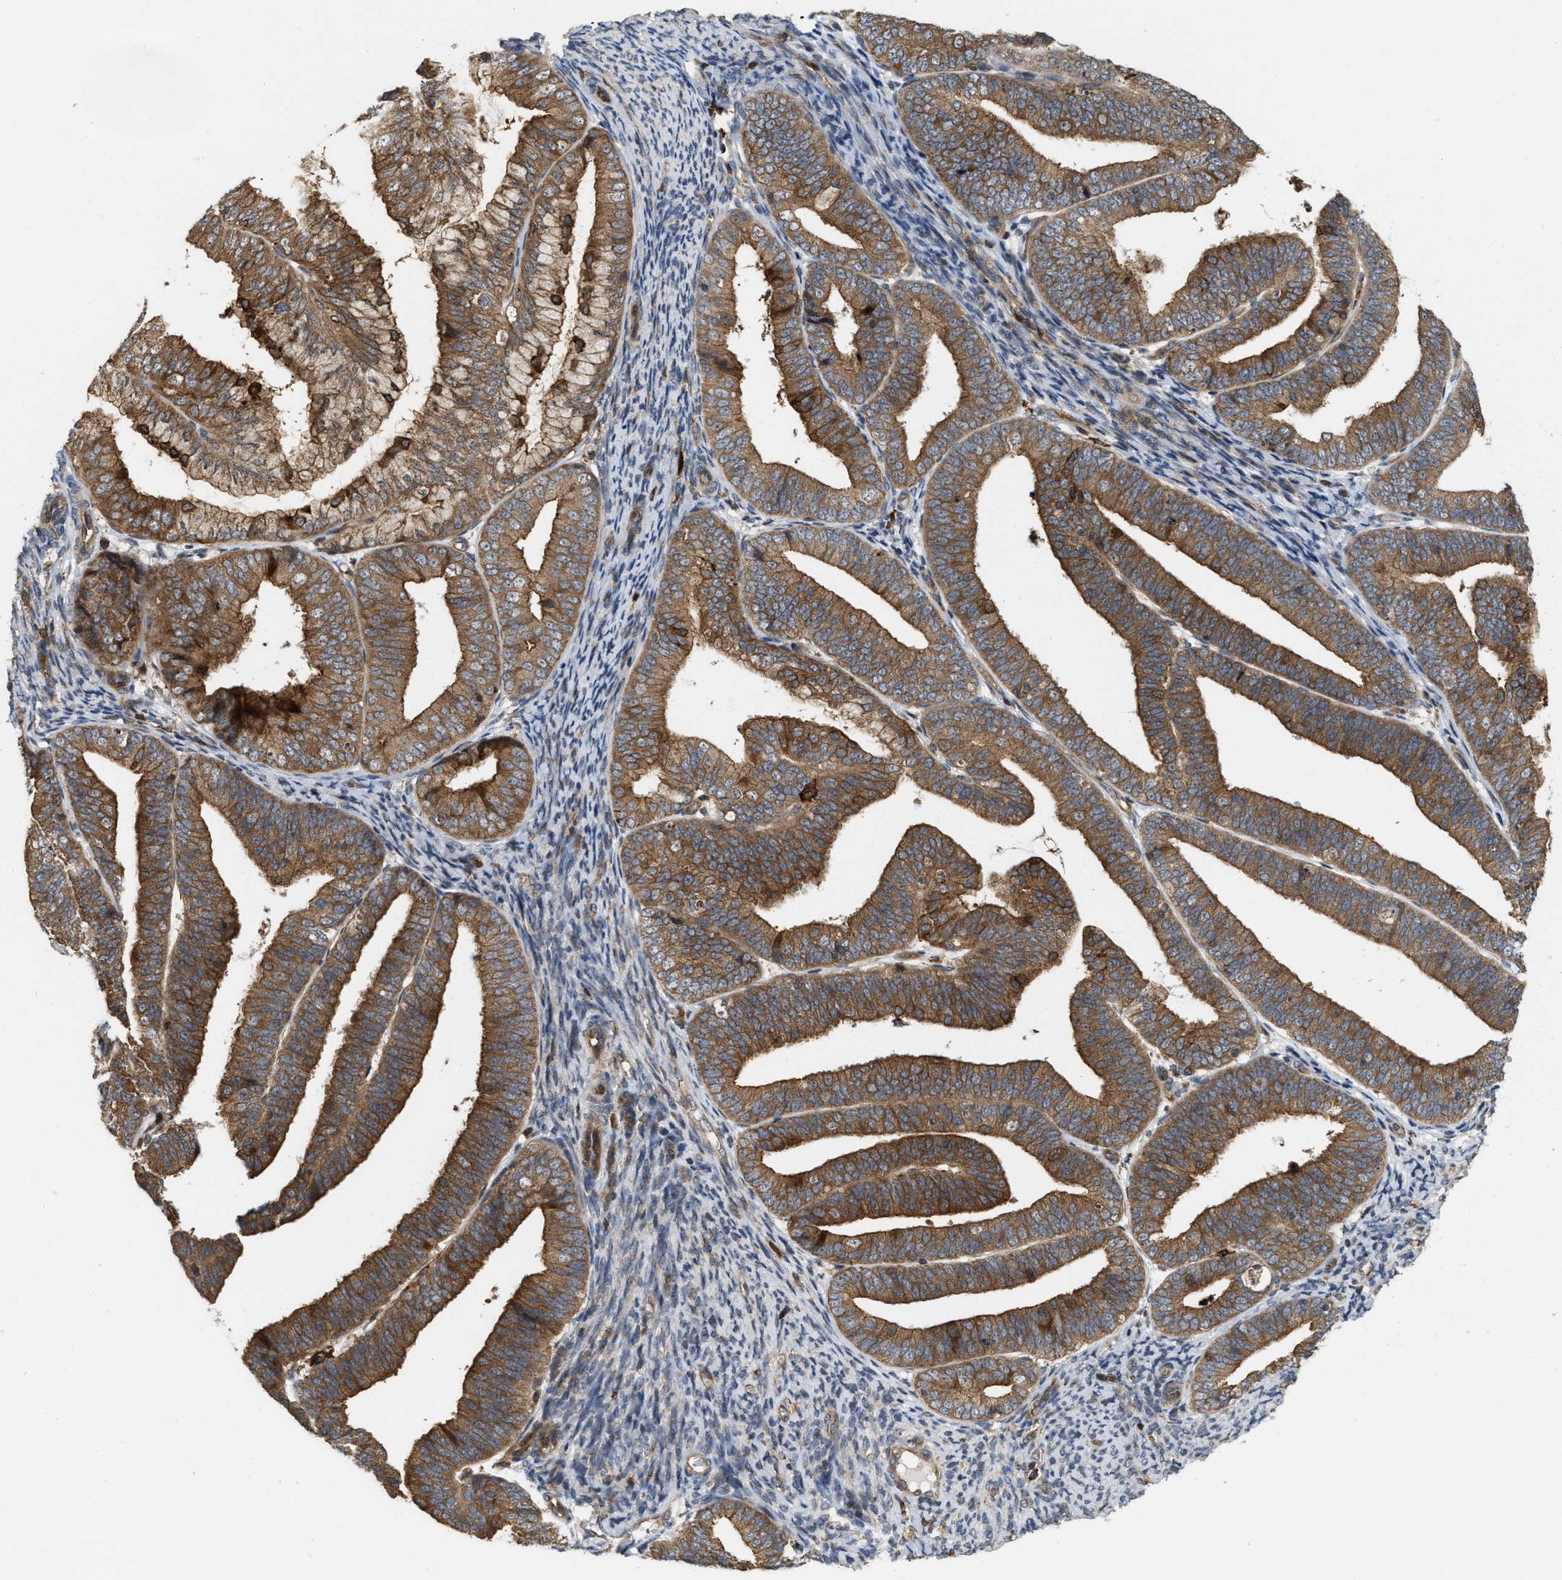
{"staining": {"intensity": "strong", "quantity": ">75%", "location": "cytoplasmic/membranous"}, "tissue": "endometrial cancer", "cell_type": "Tumor cells", "image_type": "cancer", "snomed": [{"axis": "morphology", "description": "Adenocarcinoma, NOS"}, {"axis": "topography", "description": "Endometrium"}], "caption": "Protein expression analysis of human endometrial cancer (adenocarcinoma) reveals strong cytoplasmic/membranous expression in about >75% of tumor cells.", "gene": "IQCE", "patient": {"sex": "female", "age": 63}}